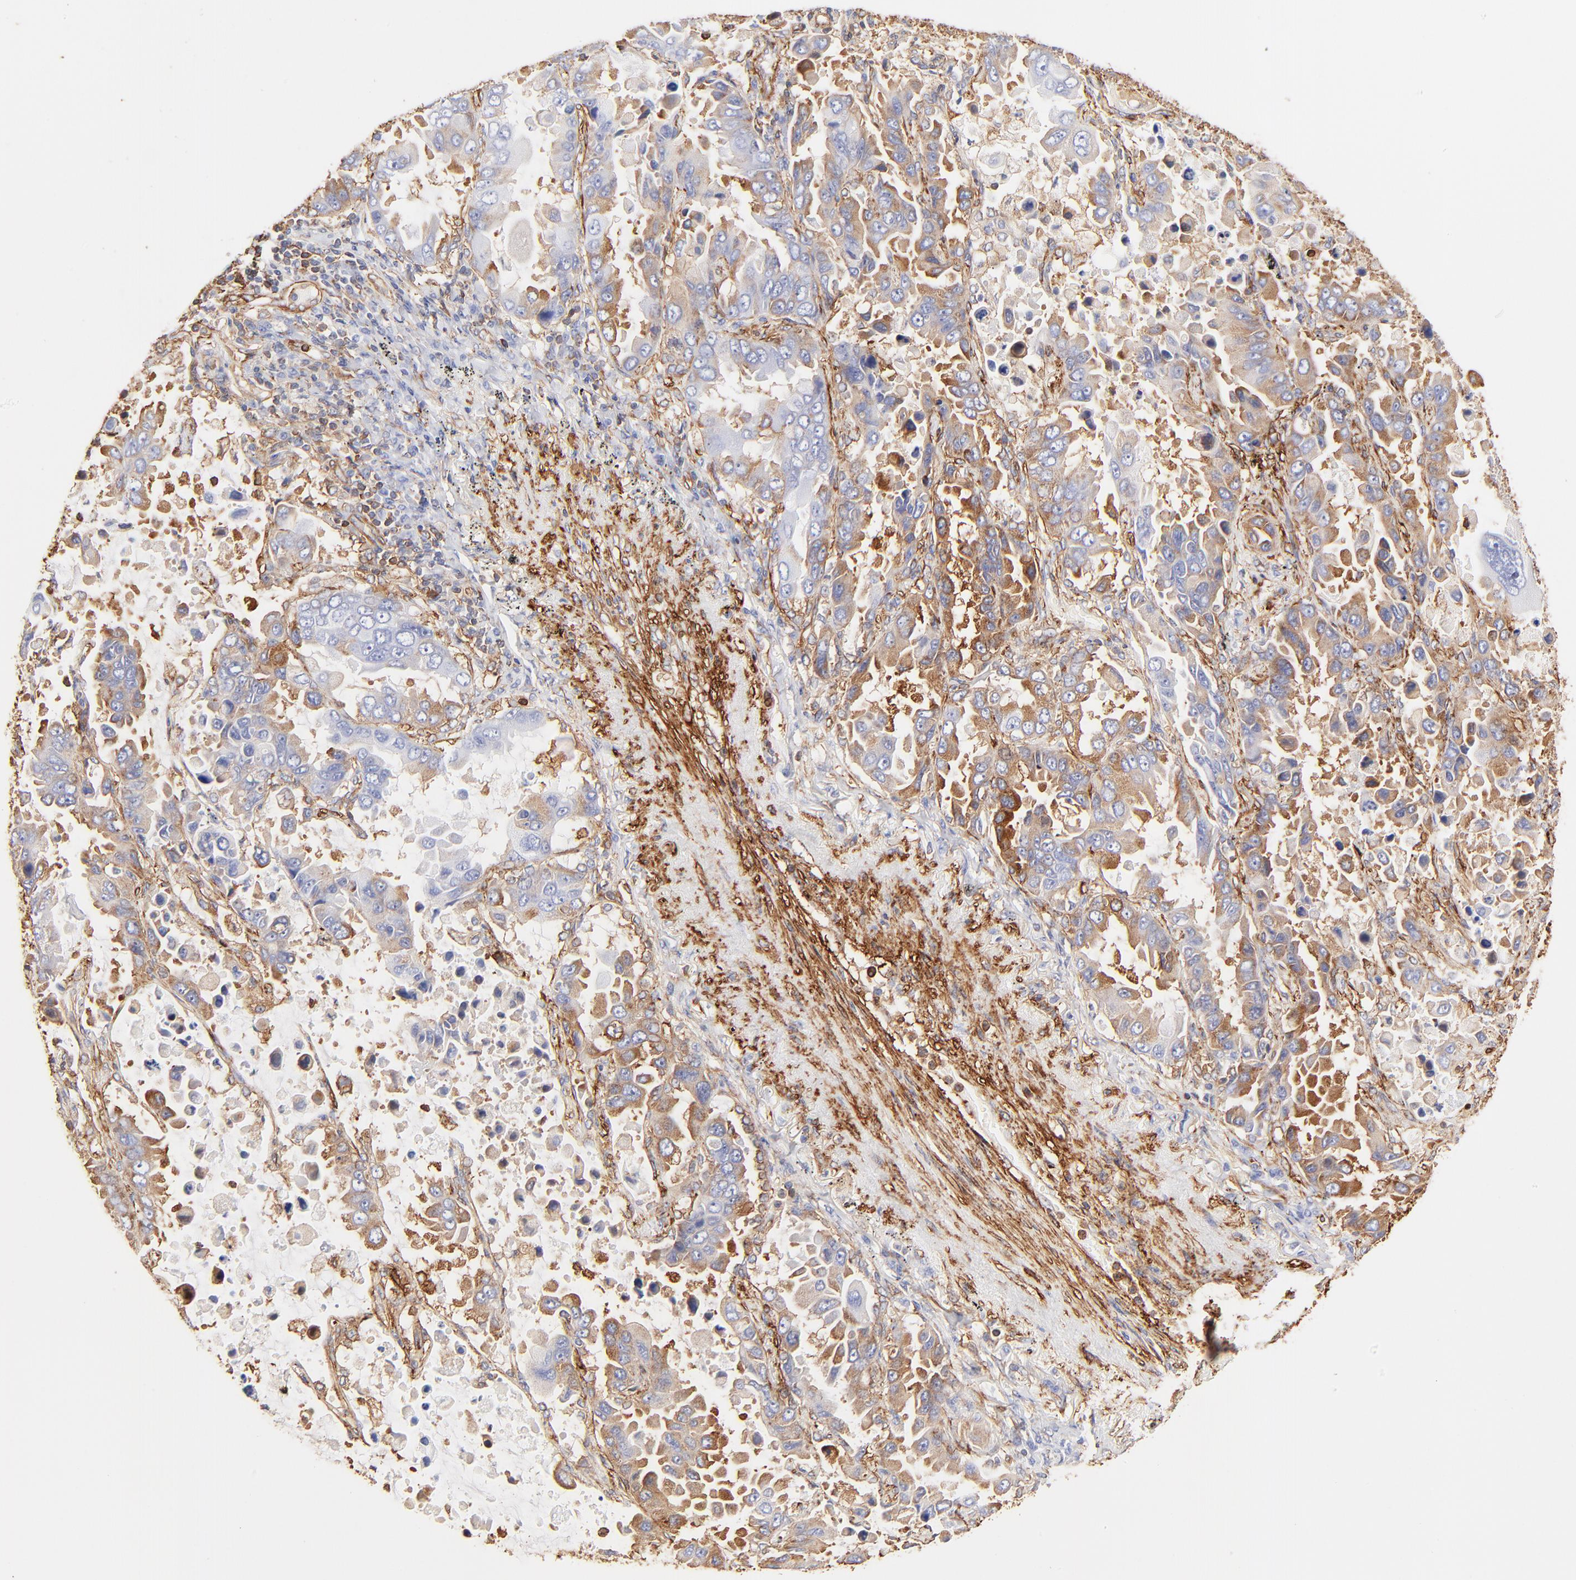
{"staining": {"intensity": "moderate", "quantity": ">75%", "location": "cytoplasmic/membranous"}, "tissue": "lung cancer", "cell_type": "Tumor cells", "image_type": "cancer", "snomed": [{"axis": "morphology", "description": "Adenocarcinoma, NOS"}, {"axis": "topography", "description": "Lung"}], "caption": "An immunohistochemistry micrograph of neoplastic tissue is shown. Protein staining in brown shows moderate cytoplasmic/membranous positivity in adenocarcinoma (lung) within tumor cells.", "gene": "FLNA", "patient": {"sex": "male", "age": 64}}